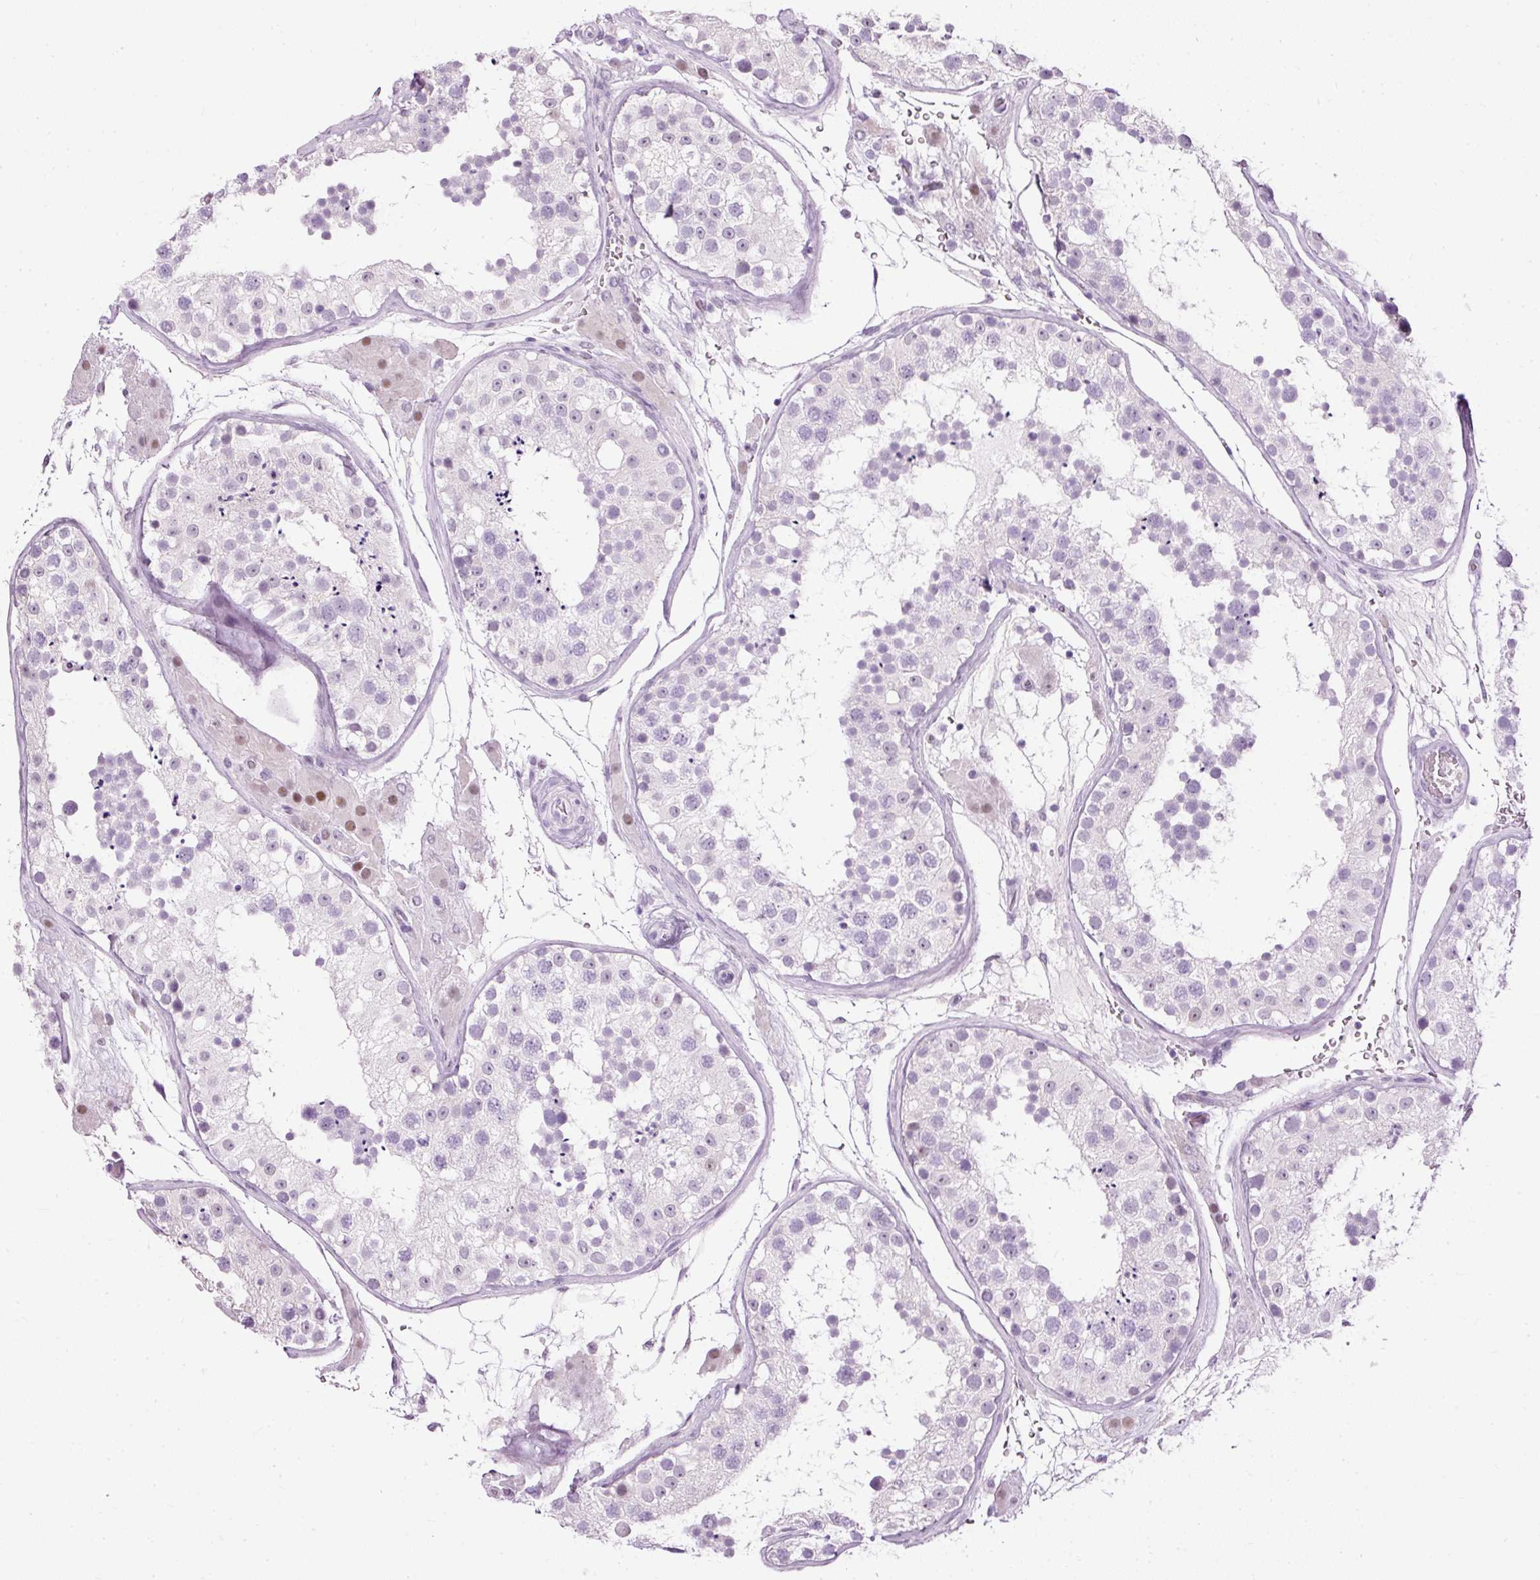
{"staining": {"intensity": "negative", "quantity": "none", "location": "none"}, "tissue": "testis", "cell_type": "Cells in seminiferous ducts", "image_type": "normal", "snomed": [{"axis": "morphology", "description": "Normal tissue, NOS"}, {"axis": "topography", "description": "Testis"}], "caption": "Testis was stained to show a protein in brown. There is no significant expression in cells in seminiferous ducts. The staining is performed using DAB (3,3'-diaminobenzidine) brown chromogen with nuclei counter-stained in using hematoxylin.", "gene": "PDE6B", "patient": {"sex": "male", "age": 26}}